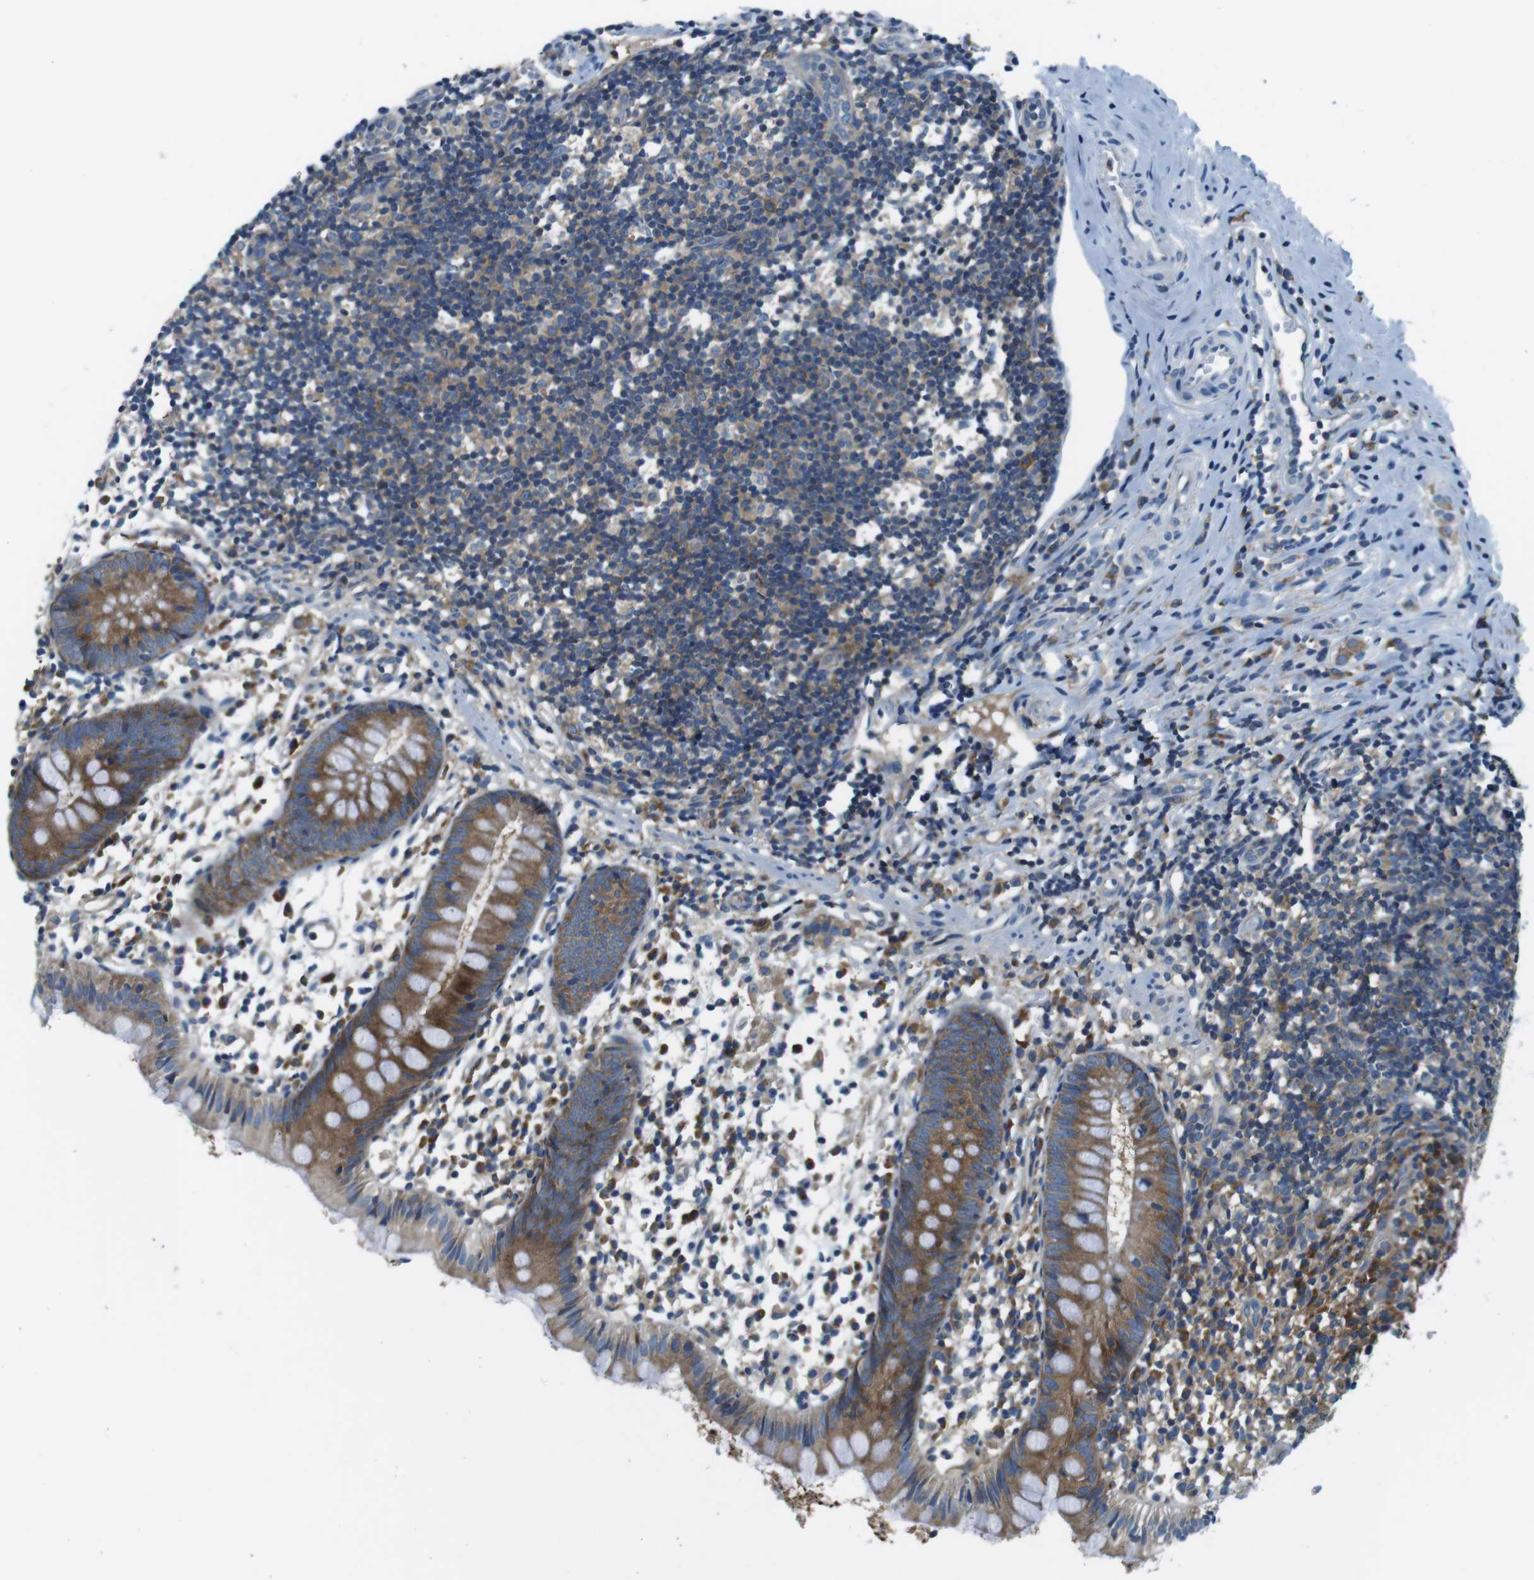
{"staining": {"intensity": "moderate", "quantity": ">75%", "location": "cytoplasmic/membranous"}, "tissue": "appendix", "cell_type": "Glandular cells", "image_type": "normal", "snomed": [{"axis": "morphology", "description": "Normal tissue, NOS"}, {"axis": "topography", "description": "Appendix"}], "caption": "The histopathology image exhibits immunohistochemical staining of benign appendix. There is moderate cytoplasmic/membranous staining is identified in about >75% of glandular cells.", "gene": "EIF2B5", "patient": {"sex": "female", "age": 20}}